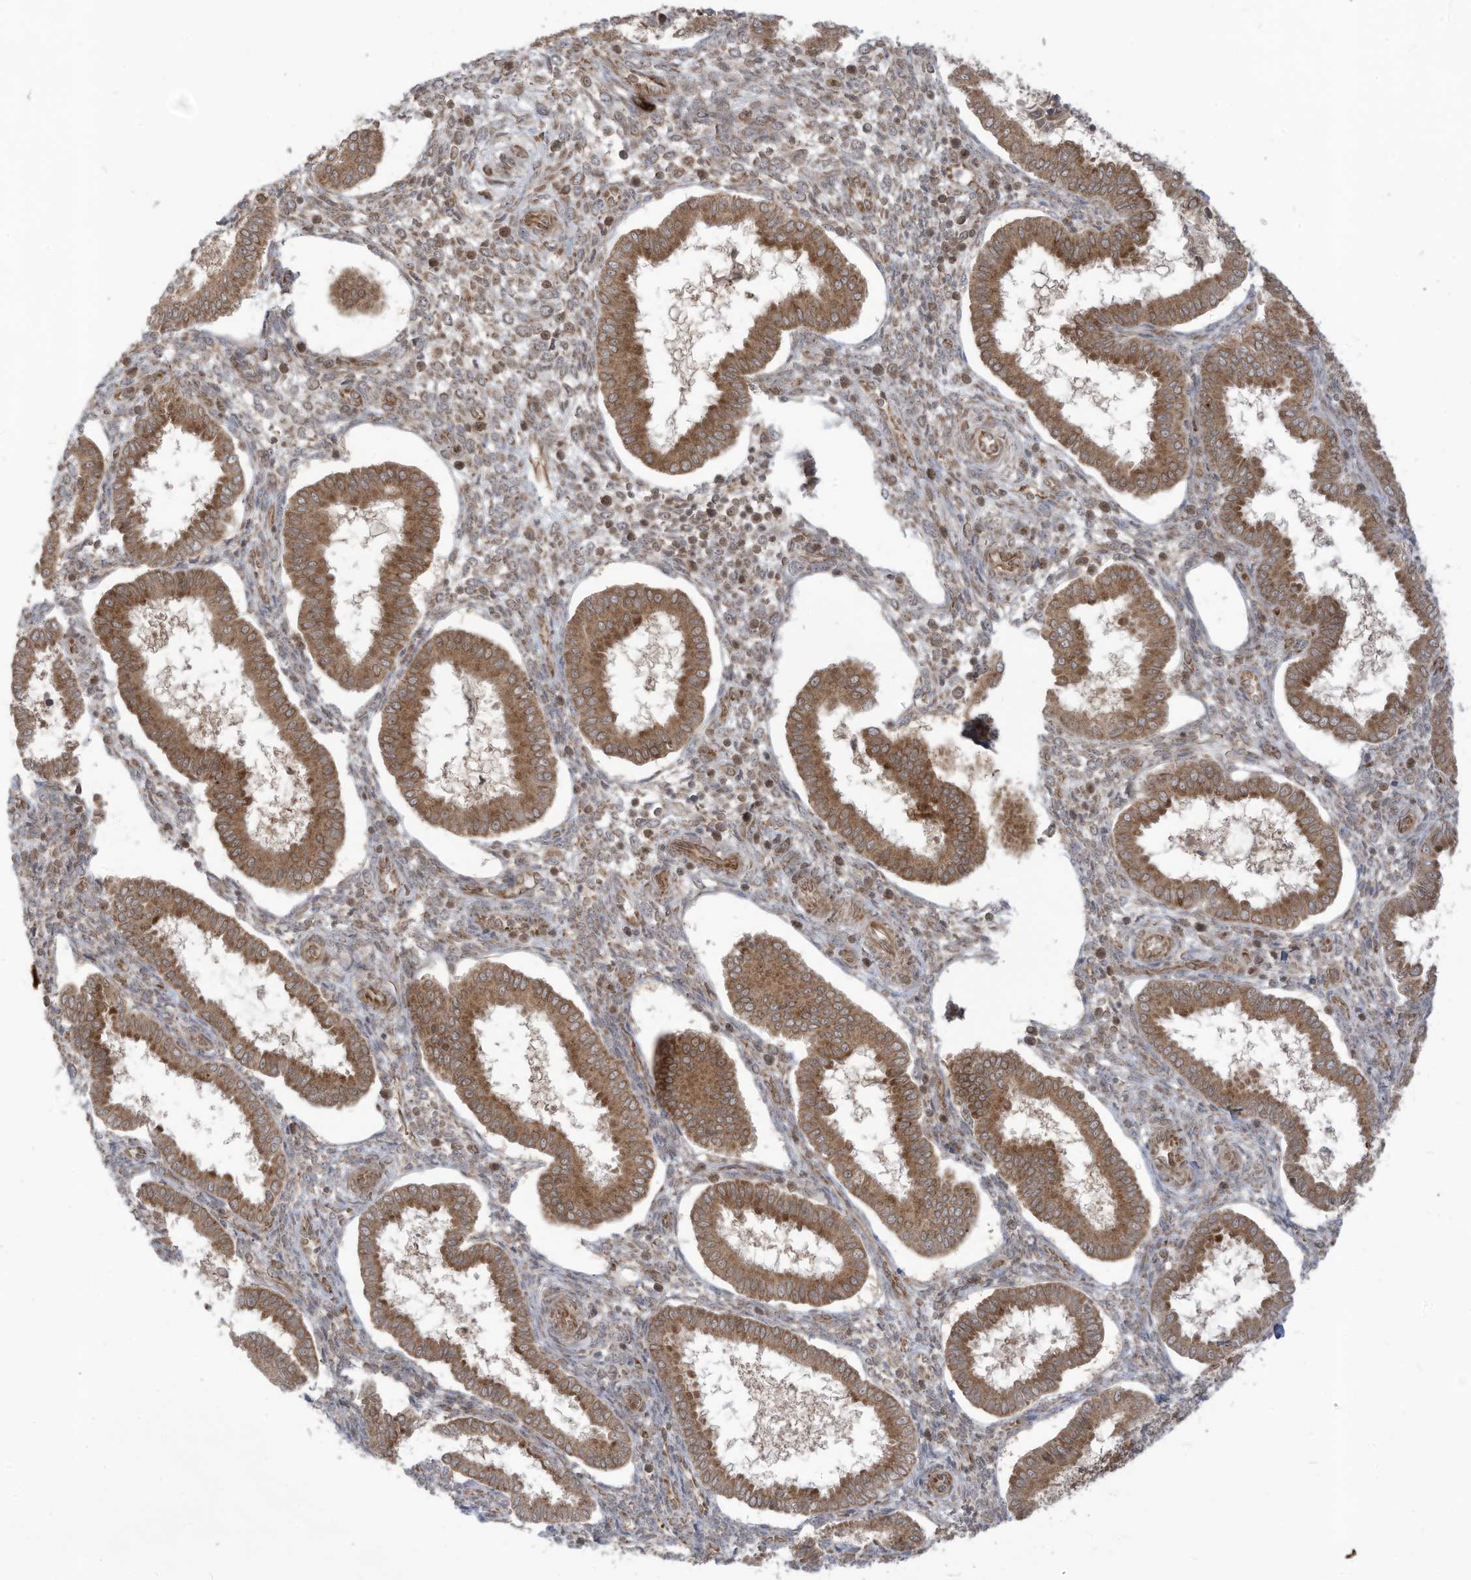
{"staining": {"intensity": "weak", "quantity": "25%-75%", "location": "cytoplasmic/membranous"}, "tissue": "endometrium", "cell_type": "Cells in endometrial stroma", "image_type": "normal", "snomed": [{"axis": "morphology", "description": "Normal tissue, NOS"}, {"axis": "topography", "description": "Endometrium"}], "caption": "Immunohistochemical staining of normal human endometrium reveals 25%-75% levels of weak cytoplasmic/membranous protein expression in approximately 25%-75% of cells in endometrial stroma. (IHC, brightfield microscopy, high magnification).", "gene": "TRIM67", "patient": {"sex": "female", "age": 24}}